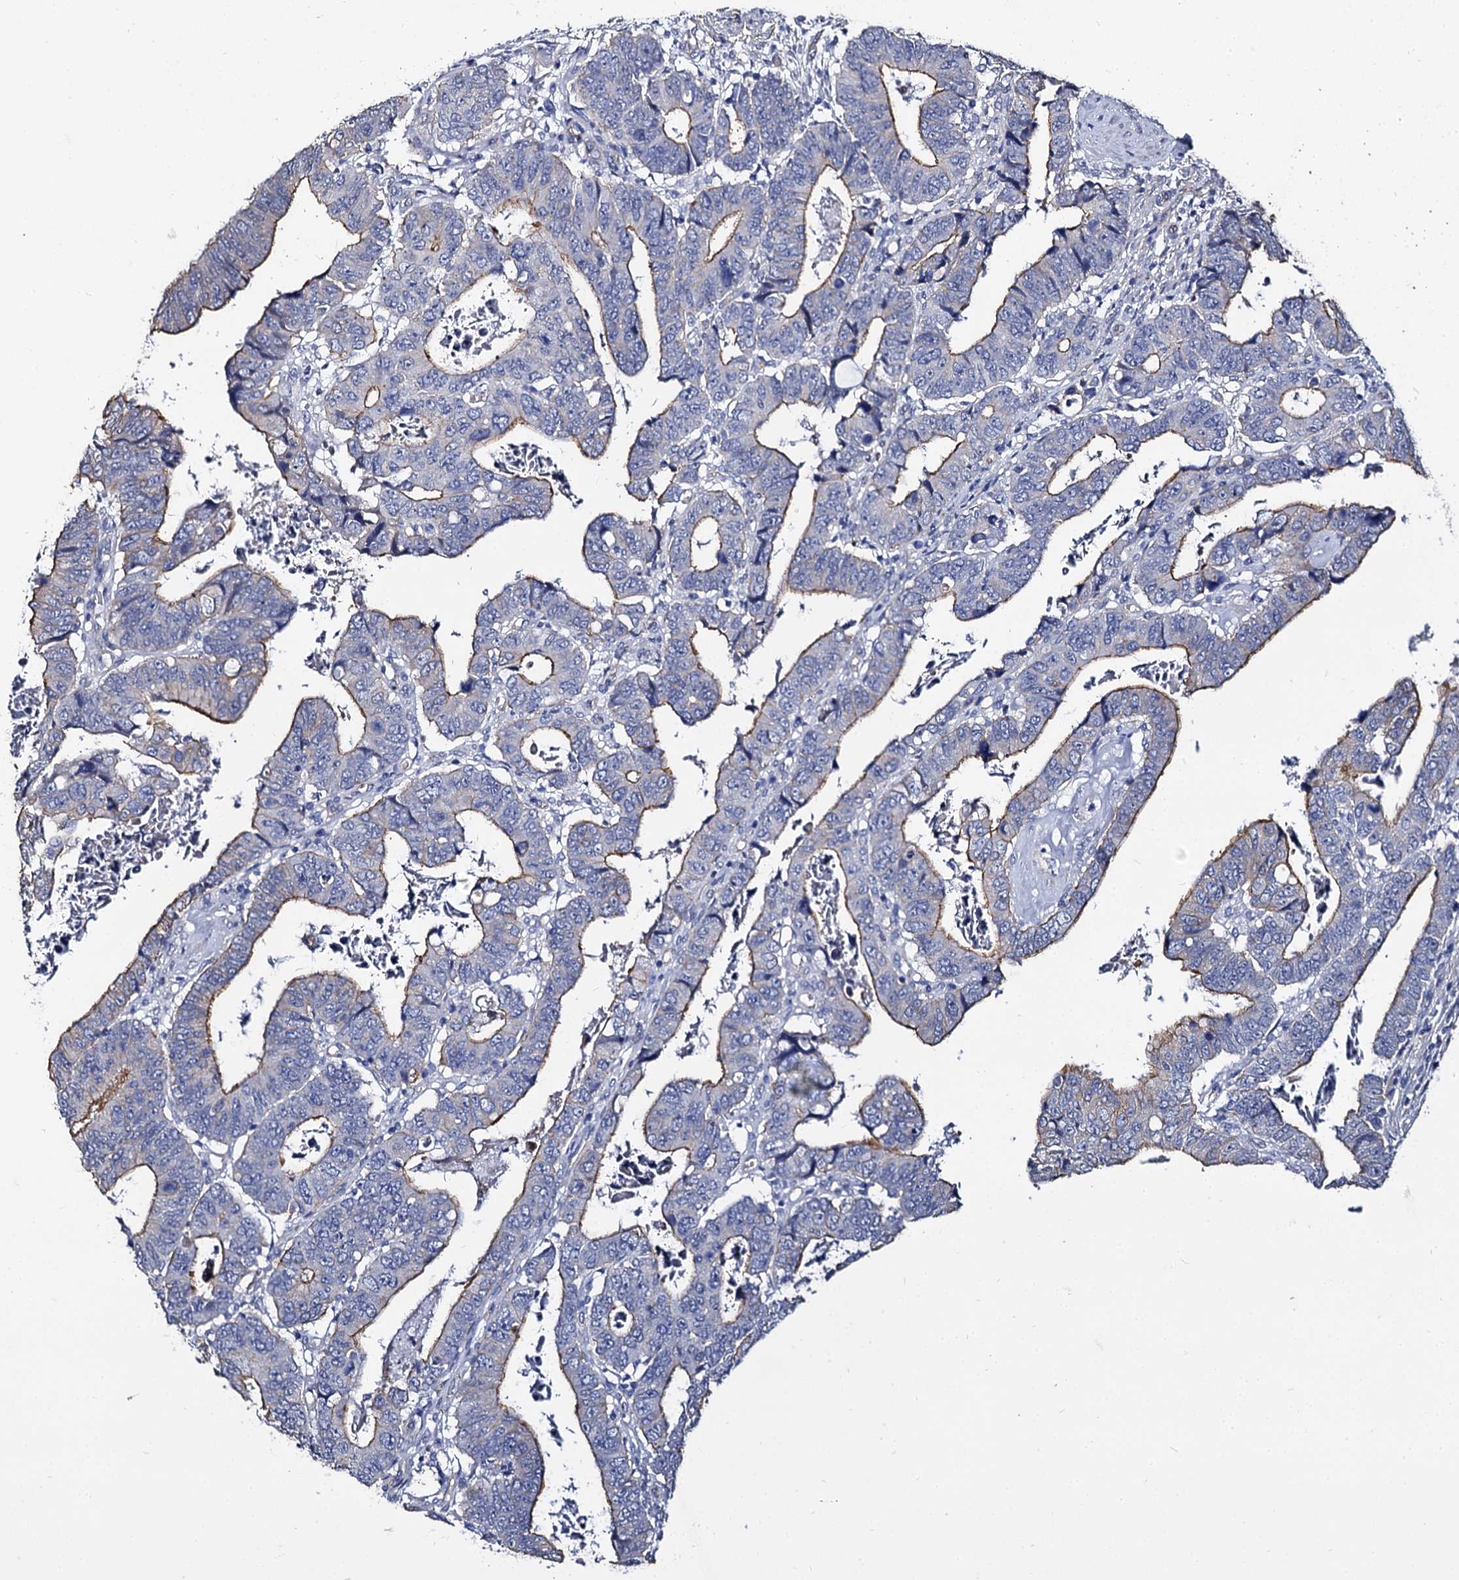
{"staining": {"intensity": "moderate", "quantity": "25%-75%", "location": "cytoplasmic/membranous"}, "tissue": "colorectal cancer", "cell_type": "Tumor cells", "image_type": "cancer", "snomed": [{"axis": "morphology", "description": "Normal tissue, NOS"}, {"axis": "morphology", "description": "Adenocarcinoma, NOS"}, {"axis": "topography", "description": "Rectum"}], "caption": "Immunohistochemistry of adenocarcinoma (colorectal) shows medium levels of moderate cytoplasmic/membranous positivity in approximately 25%-75% of tumor cells.", "gene": "CBFB", "patient": {"sex": "female", "age": 65}}